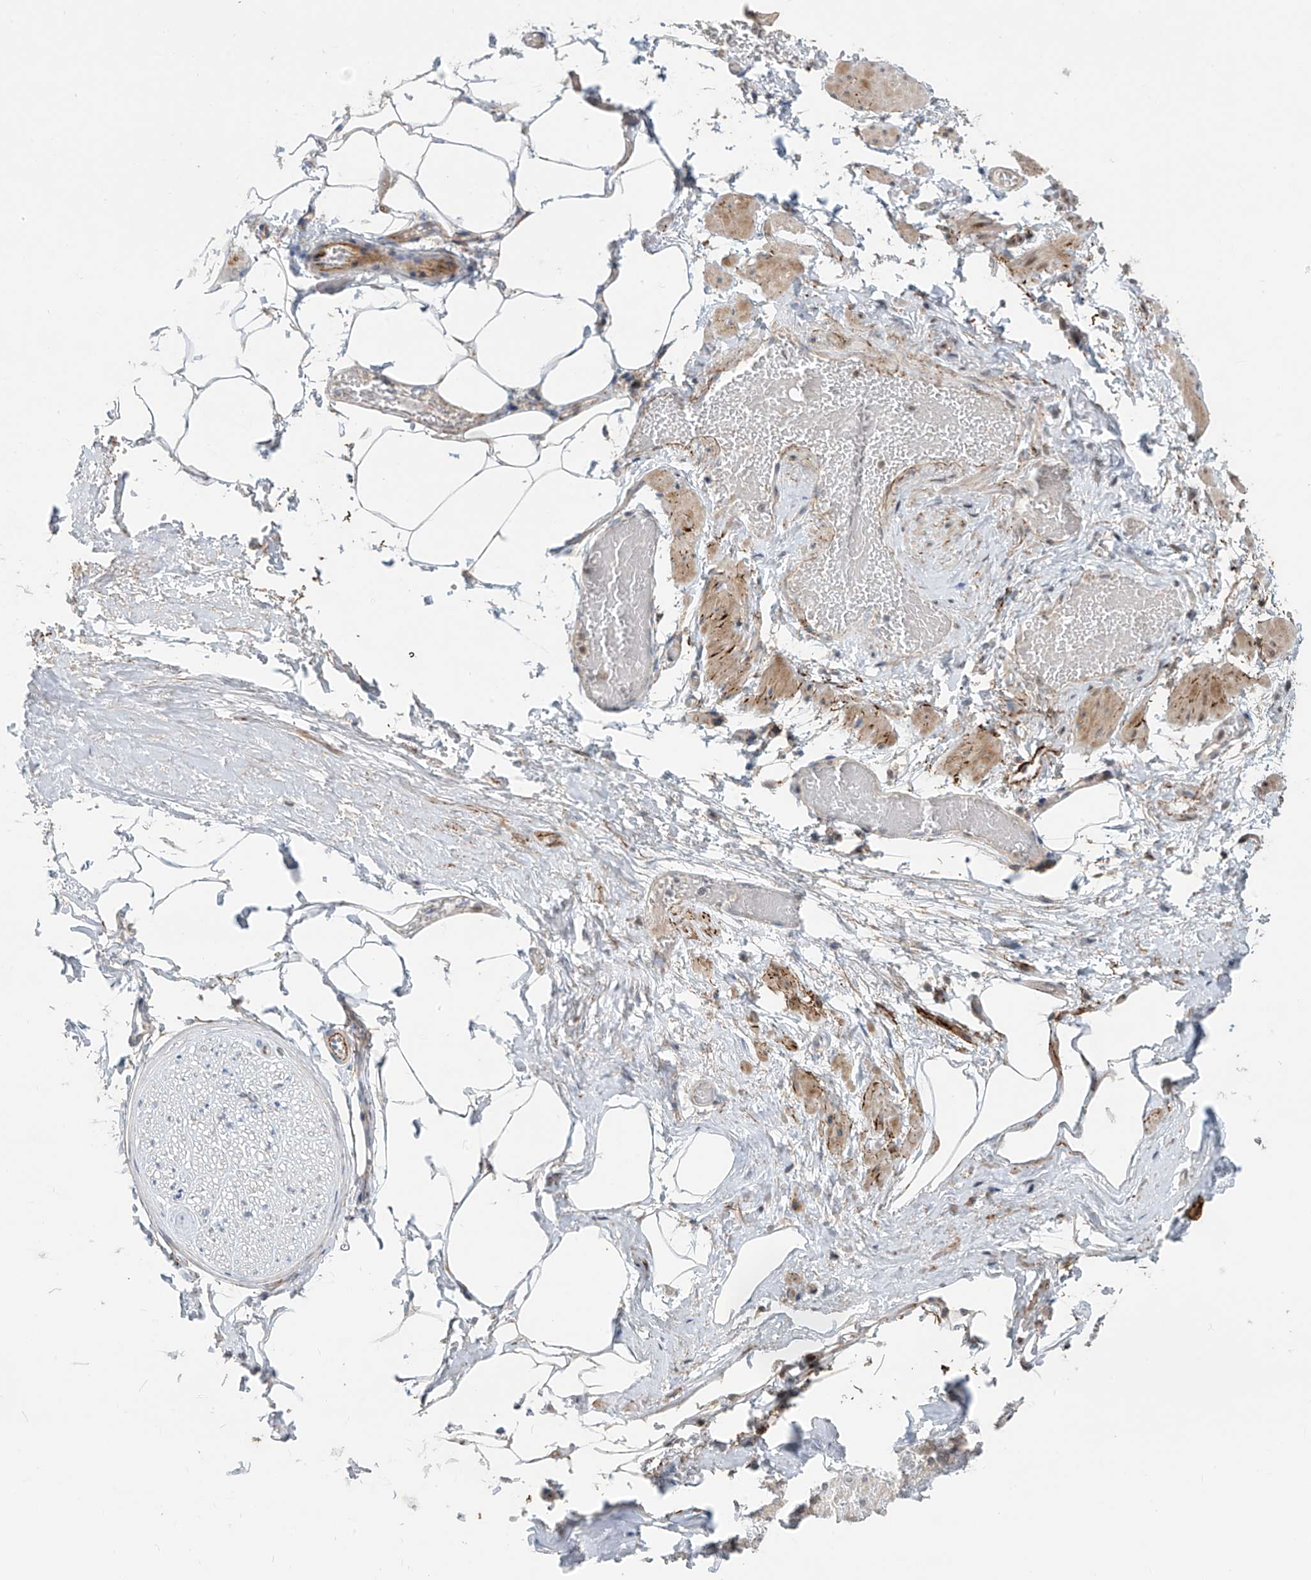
{"staining": {"intensity": "negative", "quantity": "none", "location": "none"}, "tissue": "adipose tissue", "cell_type": "Adipocytes", "image_type": "normal", "snomed": [{"axis": "morphology", "description": "Normal tissue, NOS"}, {"axis": "morphology", "description": "Adenocarcinoma, Low grade"}, {"axis": "topography", "description": "Prostate"}, {"axis": "topography", "description": "Peripheral nerve tissue"}], "caption": "Adipocytes are negative for protein expression in normal human adipose tissue. Nuclei are stained in blue.", "gene": "LAGE3", "patient": {"sex": "male", "age": 63}}